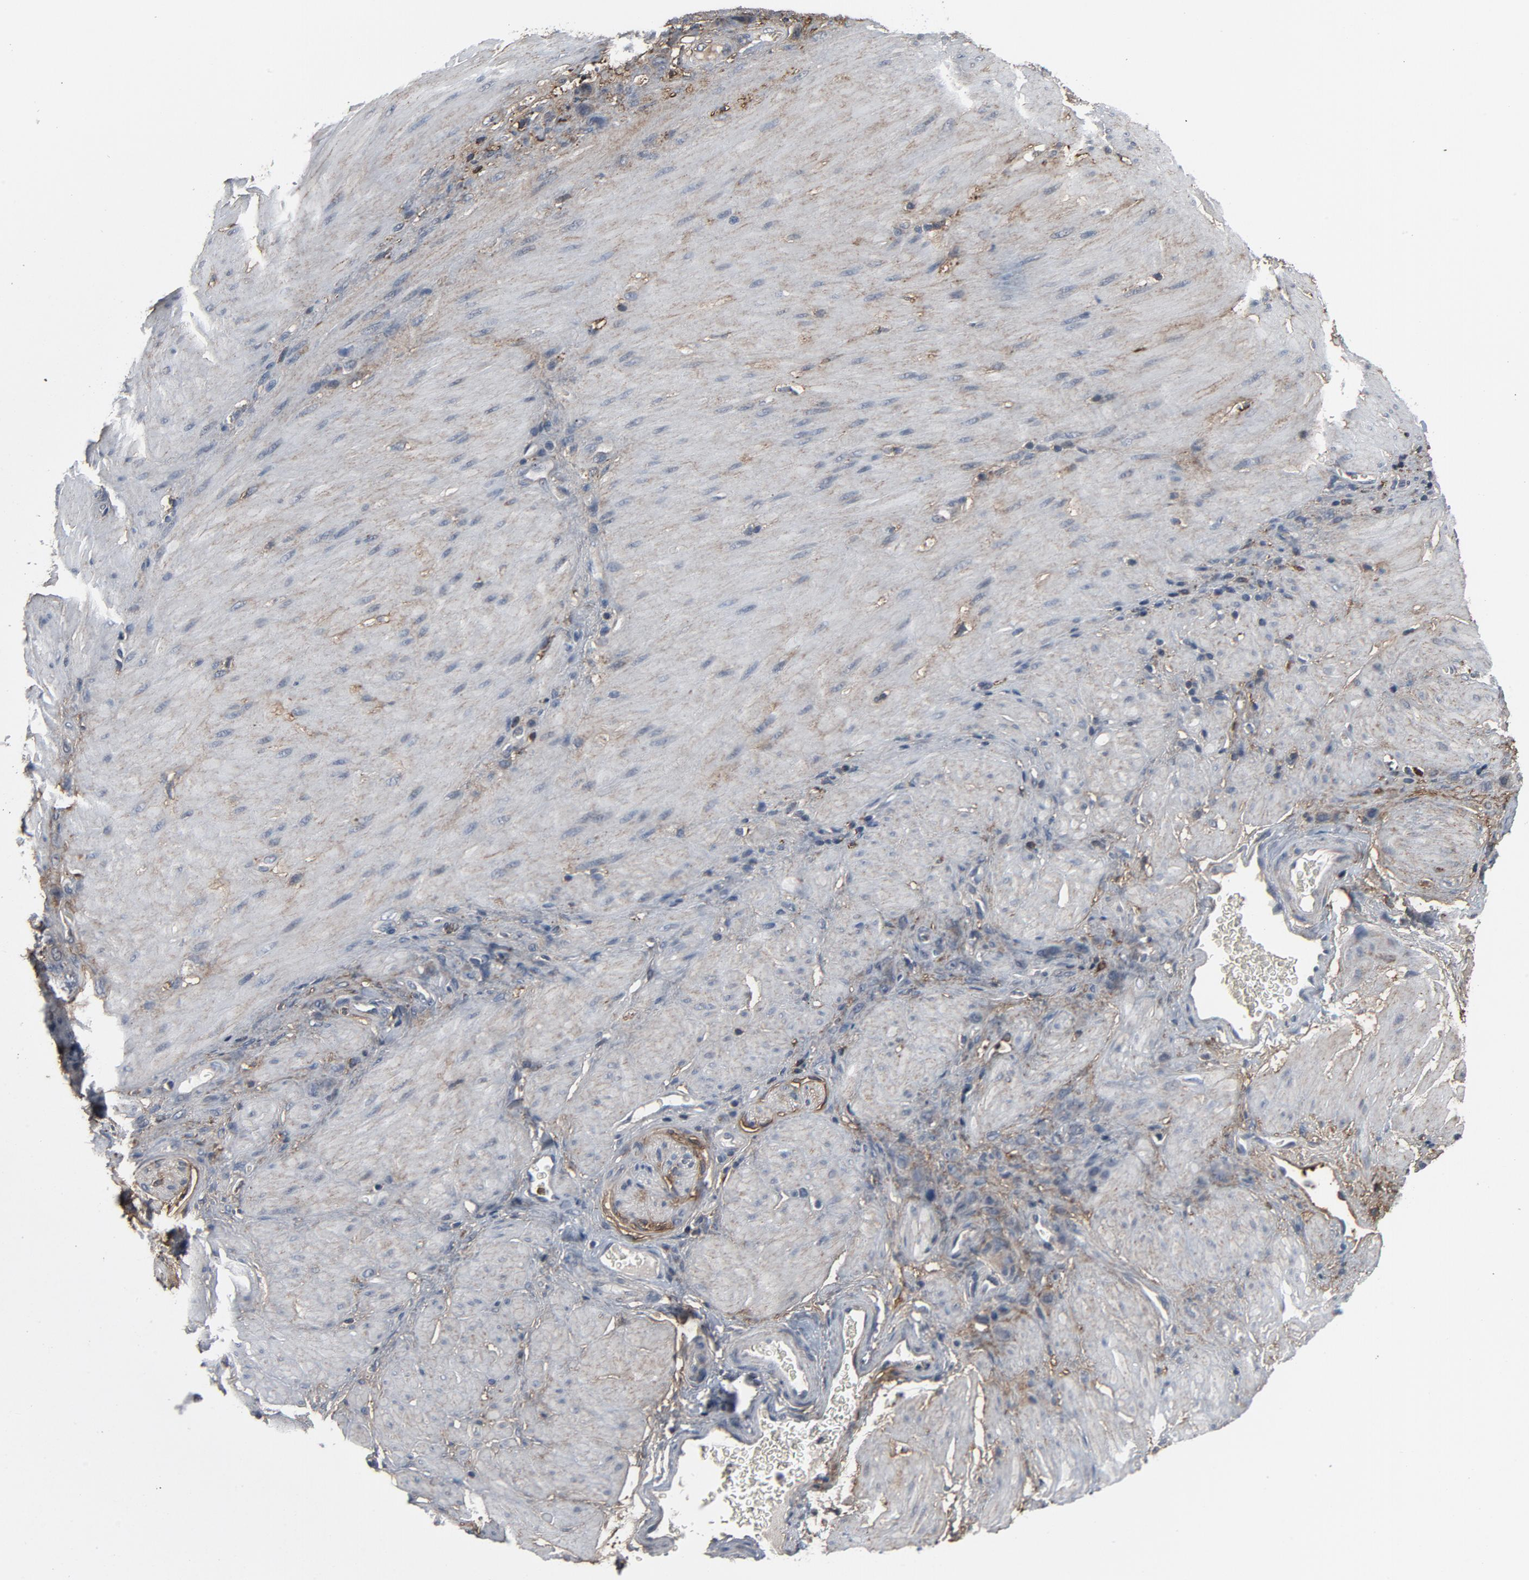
{"staining": {"intensity": "negative", "quantity": "none", "location": "none"}, "tissue": "stomach cancer", "cell_type": "Tumor cells", "image_type": "cancer", "snomed": [{"axis": "morphology", "description": "Normal tissue, NOS"}, {"axis": "morphology", "description": "Adenocarcinoma, NOS"}, {"axis": "topography", "description": "Stomach"}], "caption": "The image demonstrates no staining of tumor cells in stomach adenocarcinoma. (Stains: DAB (3,3'-diaminobenzidine) immunohistochemistry with hematoxylin counter stain, Microscopy: brightfield microscopy at high magnification).", "gene": "PDZD4", "patient": {"sex": "male", "age": 82}}